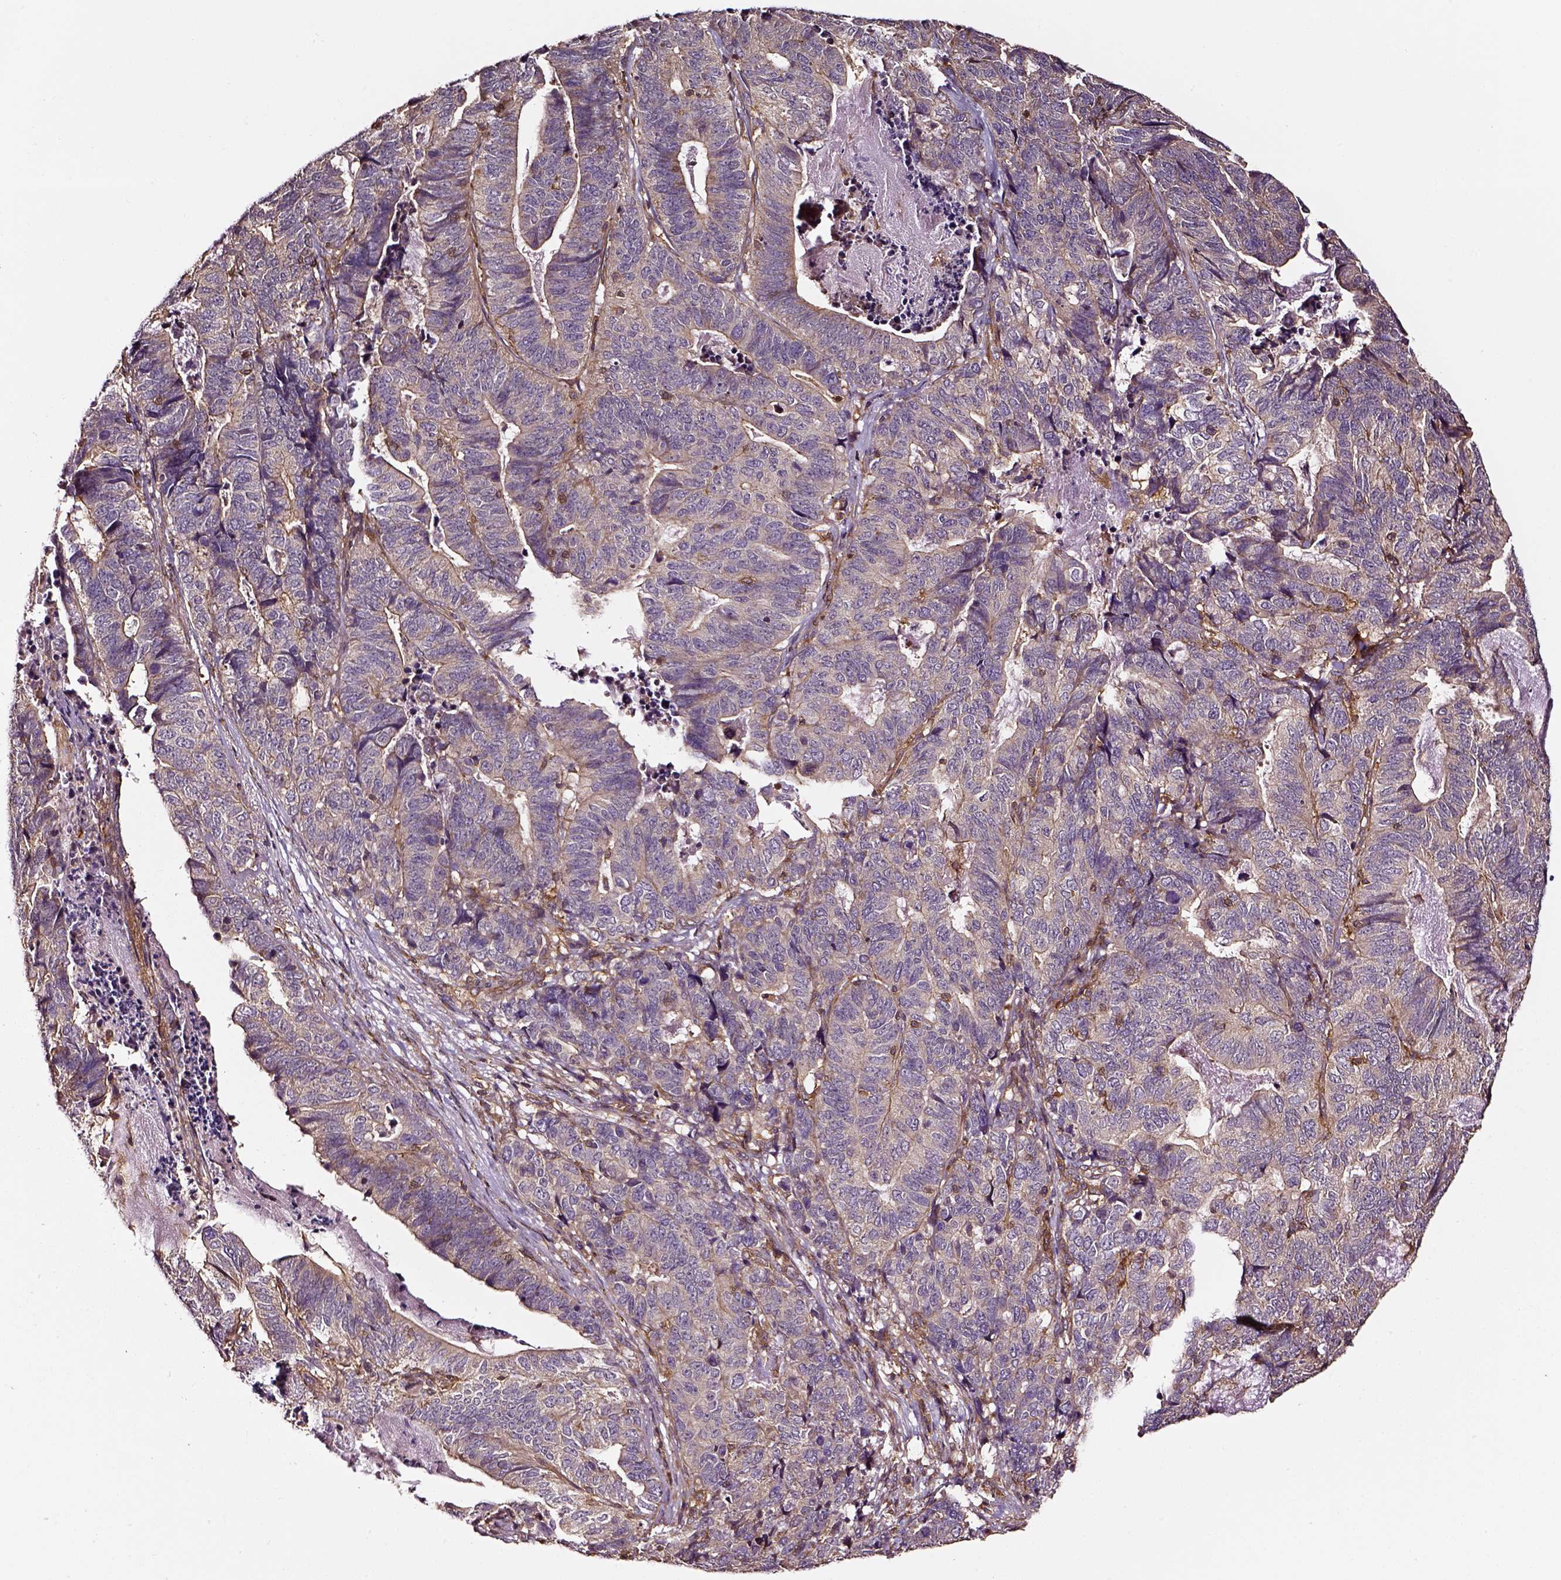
{"staining": {"intensity": "weak", "quantity": "<25%", "location": "cytoplasmic/membranous"}, "tissue": "stomach cancer", "cell_type": "Tumor cells", "image_type": "cancer", "snomed": [{"axis": "morphology", "description": "Adenocarcinoma, NOS"}, {"axis": "topography", "description": "Stomach, upper"}], "caption": "IHC photomicrograph of neoplastic tissue: human stomach cancer (adenocarcinoma) stained with DAB reveals no significant protein staining in tumor cells.", "gene": "RASSF5", "patient": {"sex": "female", "age": 67}}